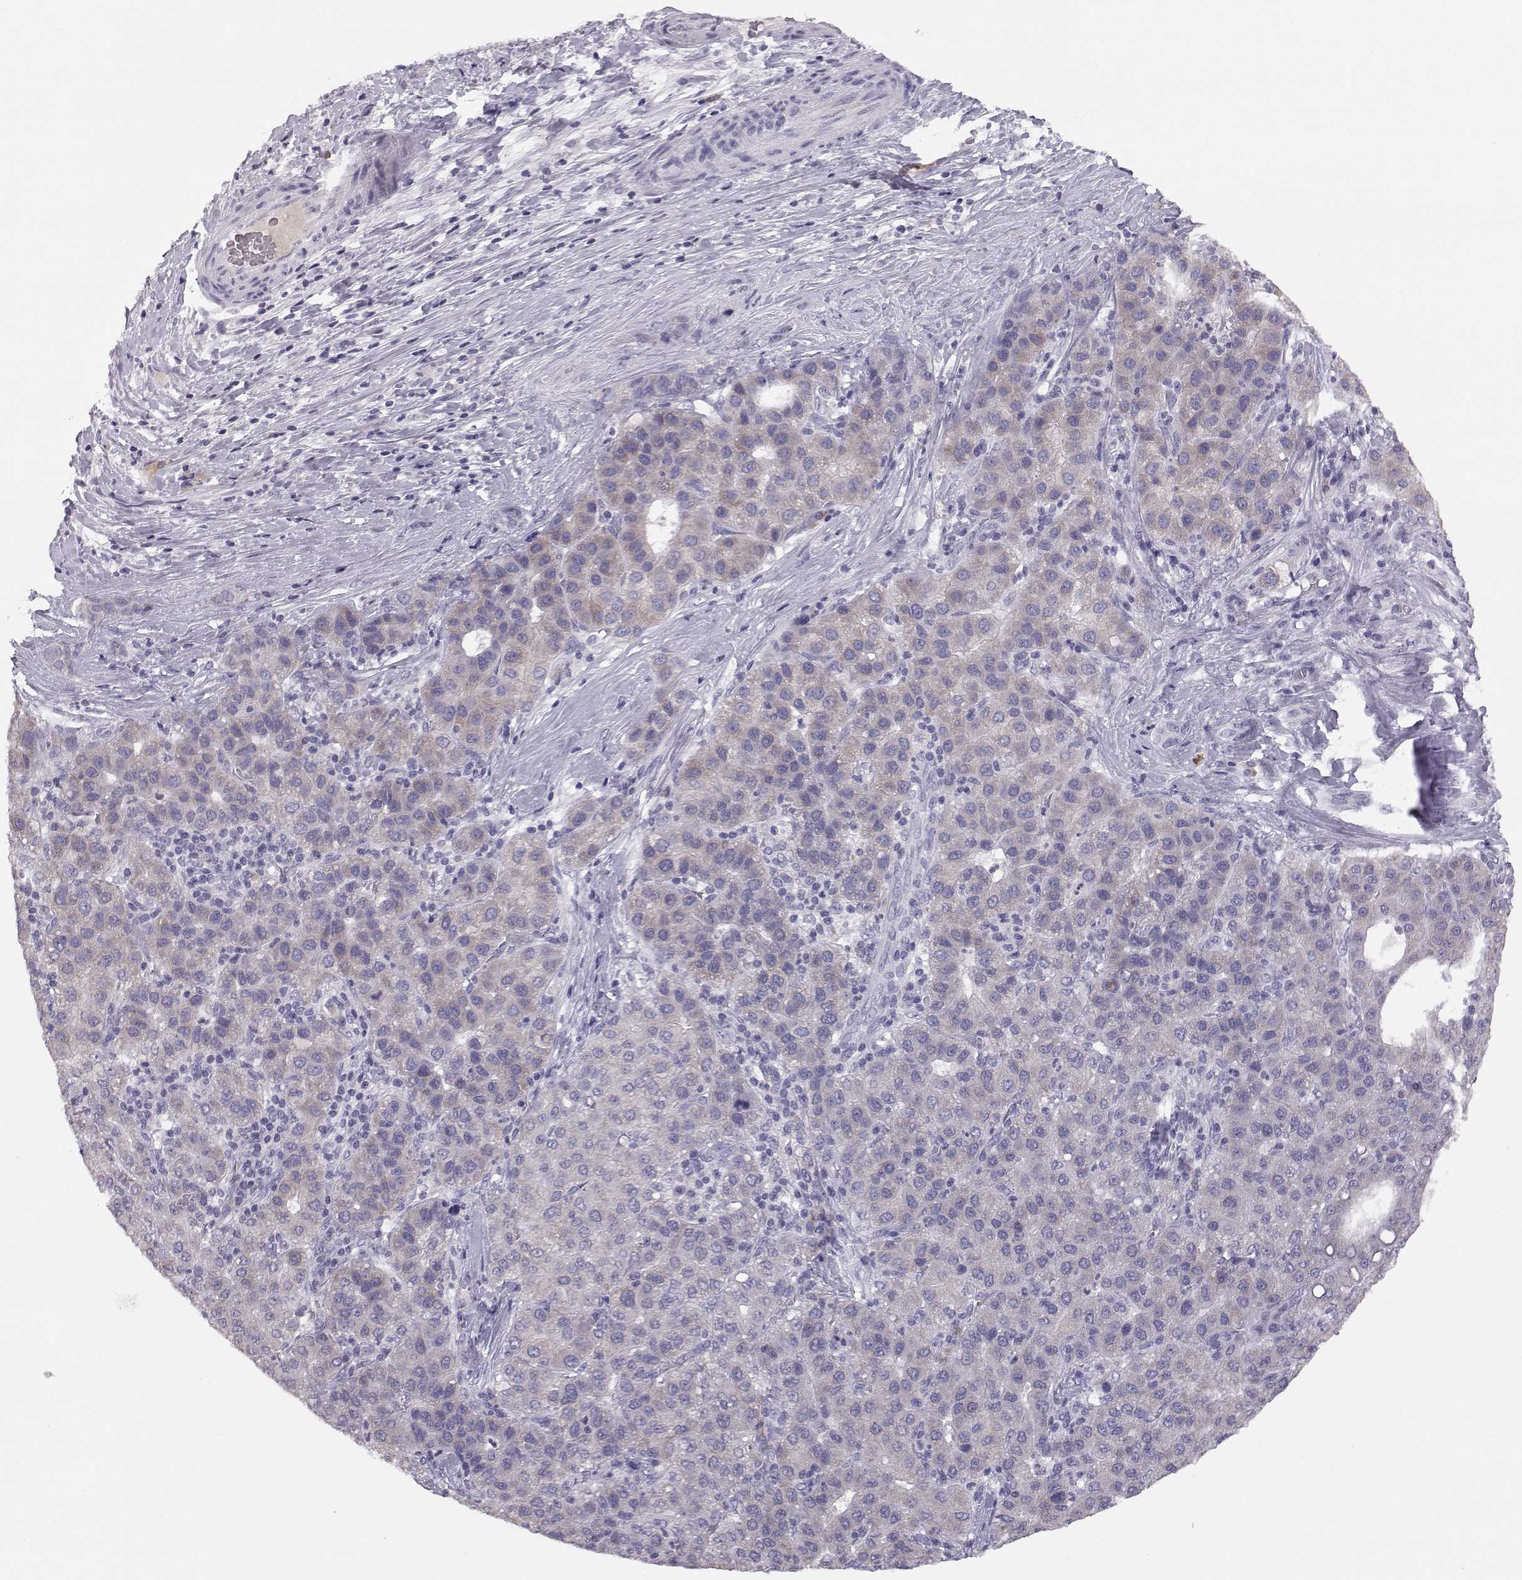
{"staining": {"intensity": "weak", "quantity": ">75%", "location": "cytoplasmic/membranous"}, "tissue": "liver cancer", "cell_type": "Tumor cells", "image_type": "cancer", "snomed": [{"axis": "morphology", "description": "Carcinoma, Hepatocellular, NOS"}, {"axis": "topography", "description": "Liver"}], "caption": "The immunohistochemical stain shows weak cytoplasmic/membranous positivity in tumor cells of hepatocellular carcinoma (liver) tissue.", "gene": "ACSL6", "patient": {"sex": "male", "age": 65}}